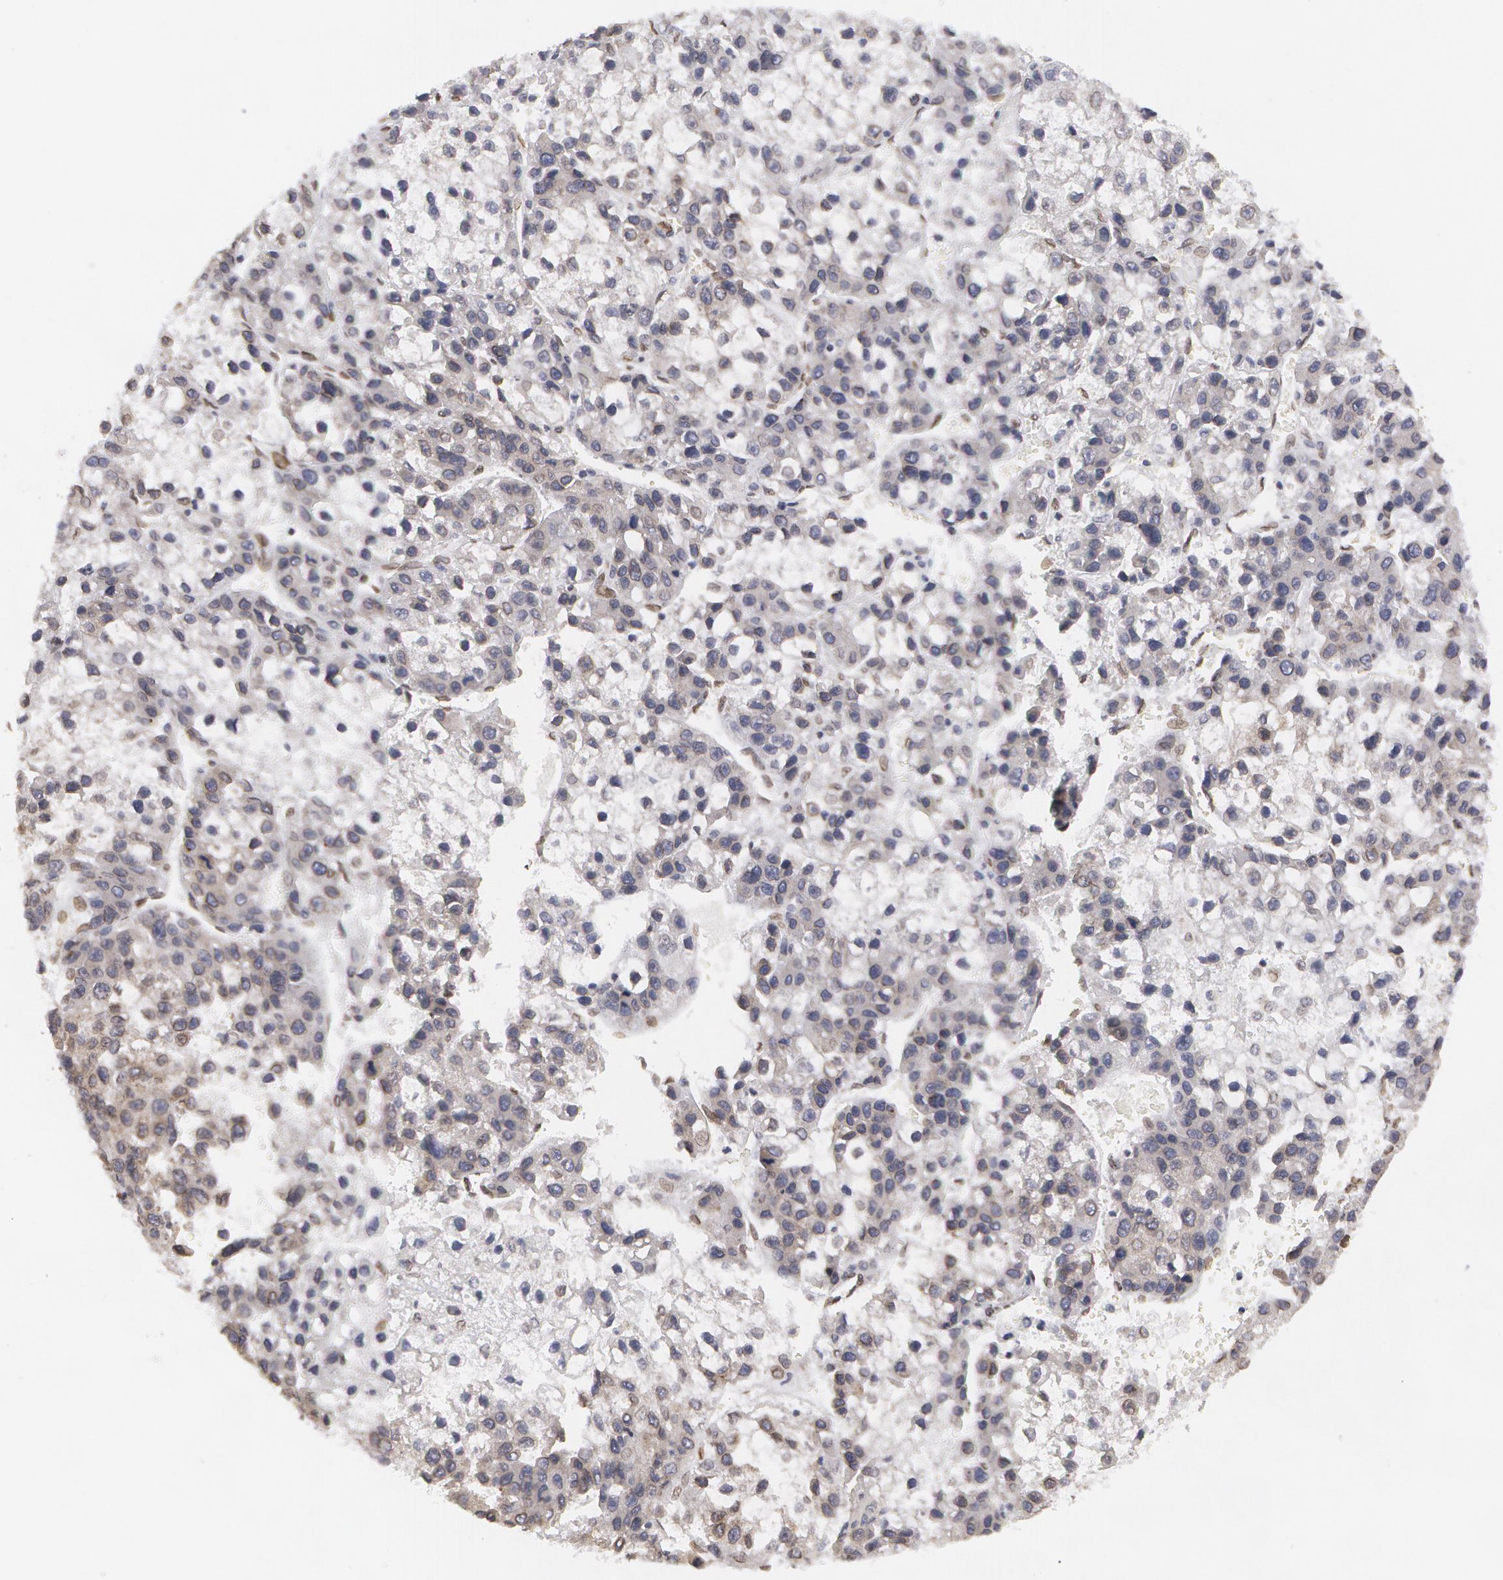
{"staining": {"intensity": "weak", "quantity": "25%-75%", "location": "cytoplasmic/membranous"}, "tissue": "liver cancer", "cell_type": "Tumor cells", "image_type": "cancer", "snomed": [{"axis": "morphology", "description": "Carcinoma, Hepatocellular, NOS"}, {"axis": "topography", "description": "Liver"}], "caption": "Liver cancer was stained to show a protein in brown. There is low levels of weak cytoplasmic/membranous expression in about 25%-75% of tumor cells.", "gene": "EMD", "patient": {"sex": "female", "age": 66}}